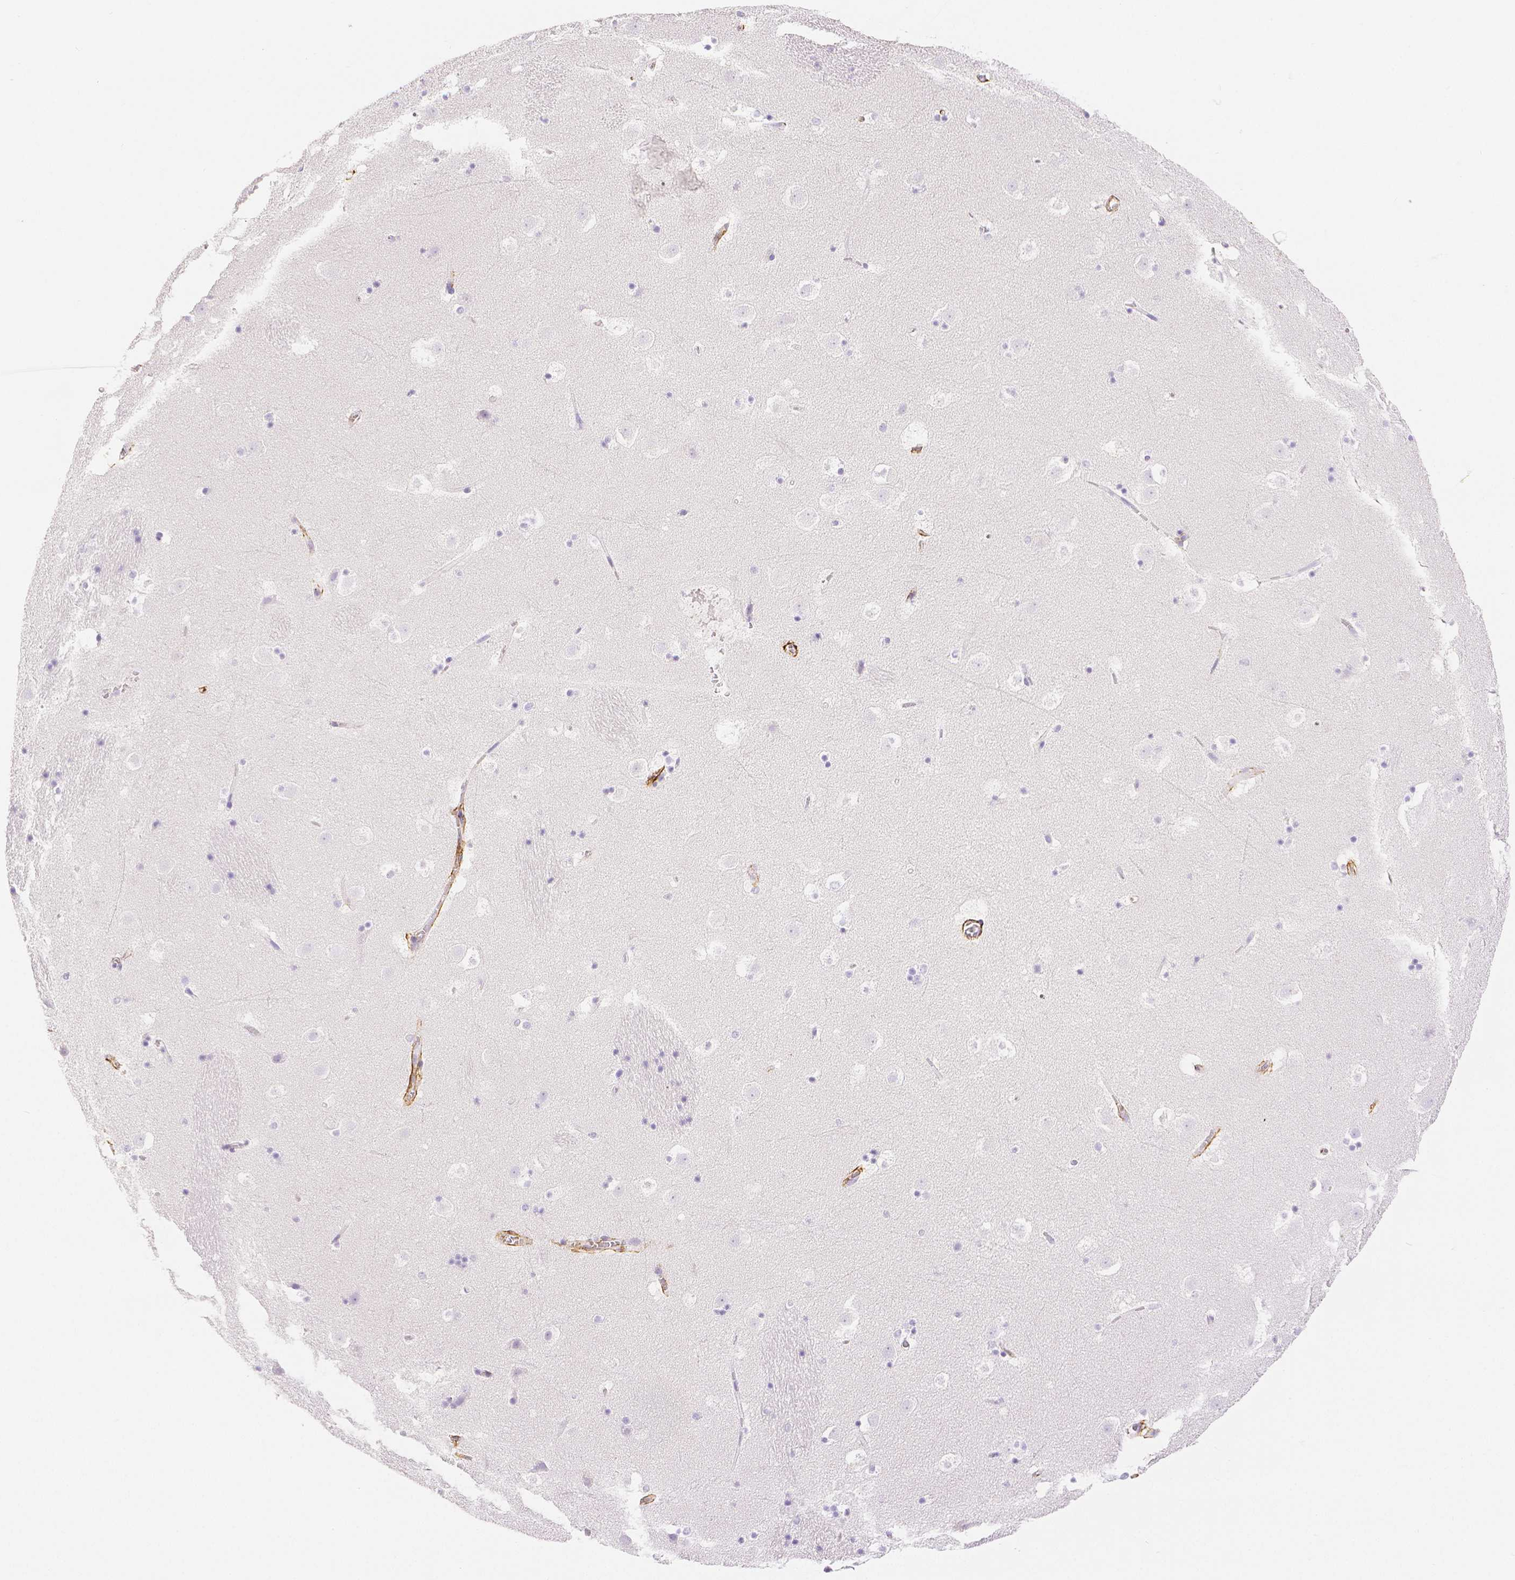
{"staining": {"intensity": "negative", "quantity": "none", "location": "none"}, "tissue": "caudate", "cell_type": "Glial cells", "image_type": "normal", "snomed": [{"axis": "morphology", "description": "Normal tissue, NOS"}, {"axis": "topography", "description": "Lateral ventricle wall"}], "caption": "Caudate stained for a protein using immunohistochemistry reveals no expression glial cells.", "gene": "FBN1", "patient": {"sex": "male", "age": 37}}